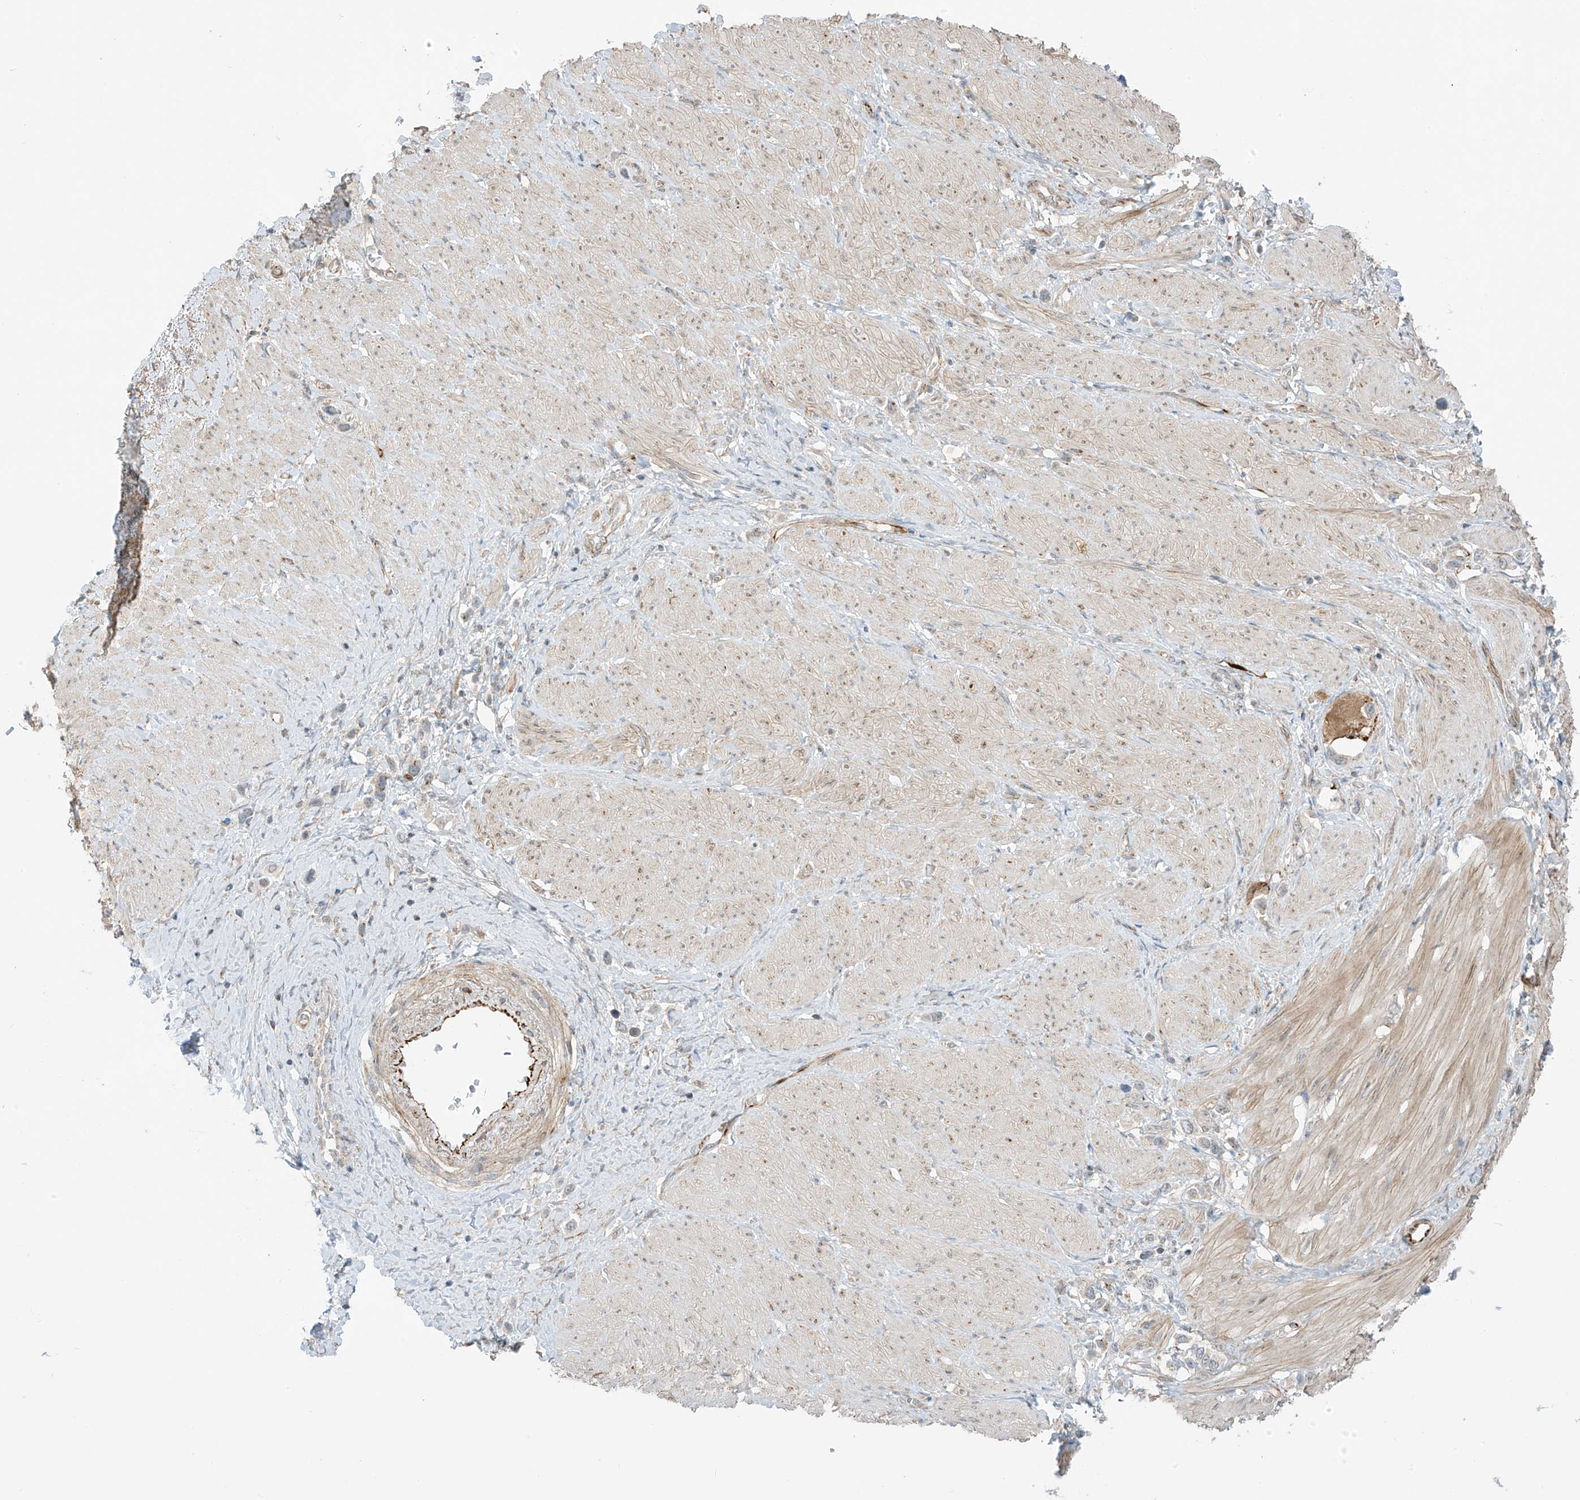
{"staining": {"intensity": "negative", "quantity": "none", "location": "none"}, "tissue": "stomach cancer", "cell_type": "Tumor cells", "image_type": "cancer", "snomed": [{"axis": "morphology", "description": "Adenocarcinoma, NOS"}, {"axis": "topography", "description": "Stomach"}], "caption": "Adenocarcinoma (stomach) was stained to show a protein in brown. There is no significant staining in tumor cells. (DAB (3,3'-diaminobenzidine) immunohistochemistry (IHC), high magnification).", "gene": "HS6ST2", "patient": {"sex": "female", "age": 65}}